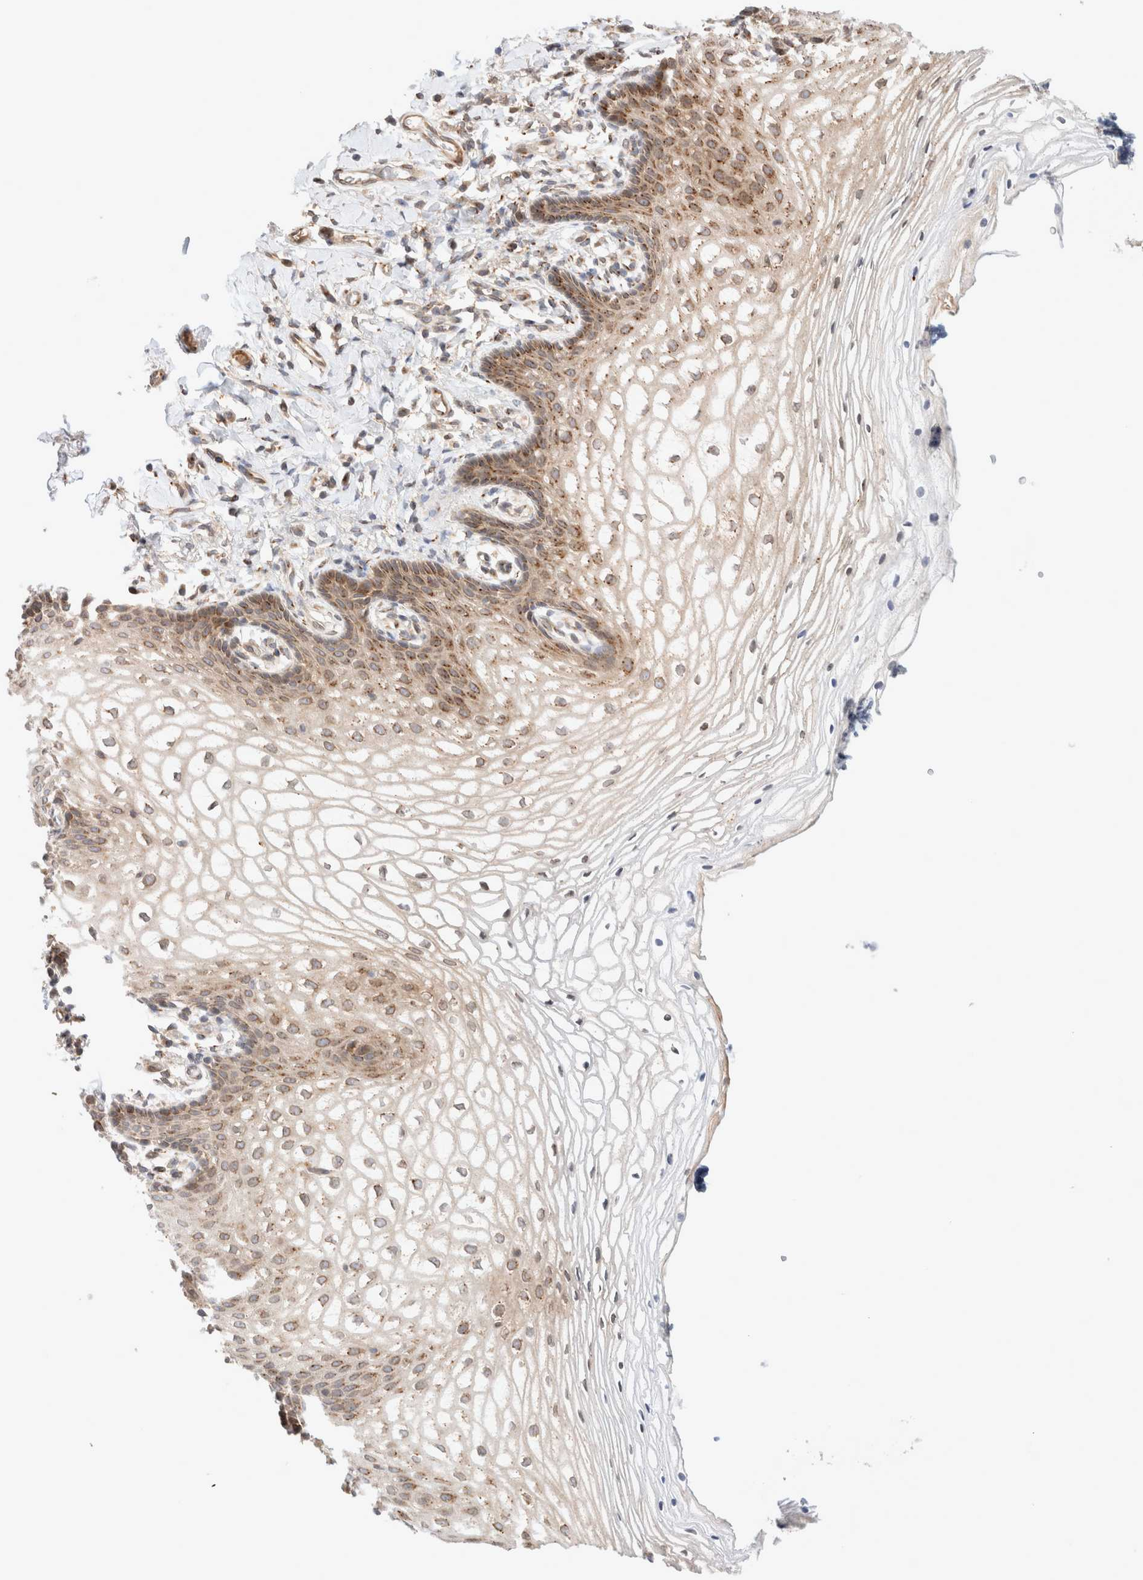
{"staining": {"intensity": "moderate", "quantity": ">75%", "location": "cytoplasmic/membranous"}, "tissue": "vagina", "cell_type": "Squamous epithelial cells", "image_type": "normal", "snomed": [{"axis": "morphology", "description": "Normal tissue, NOS"}, {"axis": "topography", "description": "Vagina"}], "caption": "A brown stain labels moderate cytoplasmic/membranous expression of a protein in squamous epithelial cells of normal human vagina.", "gene": "GCN1", "patient": {"sex": "female", "age": 60}}